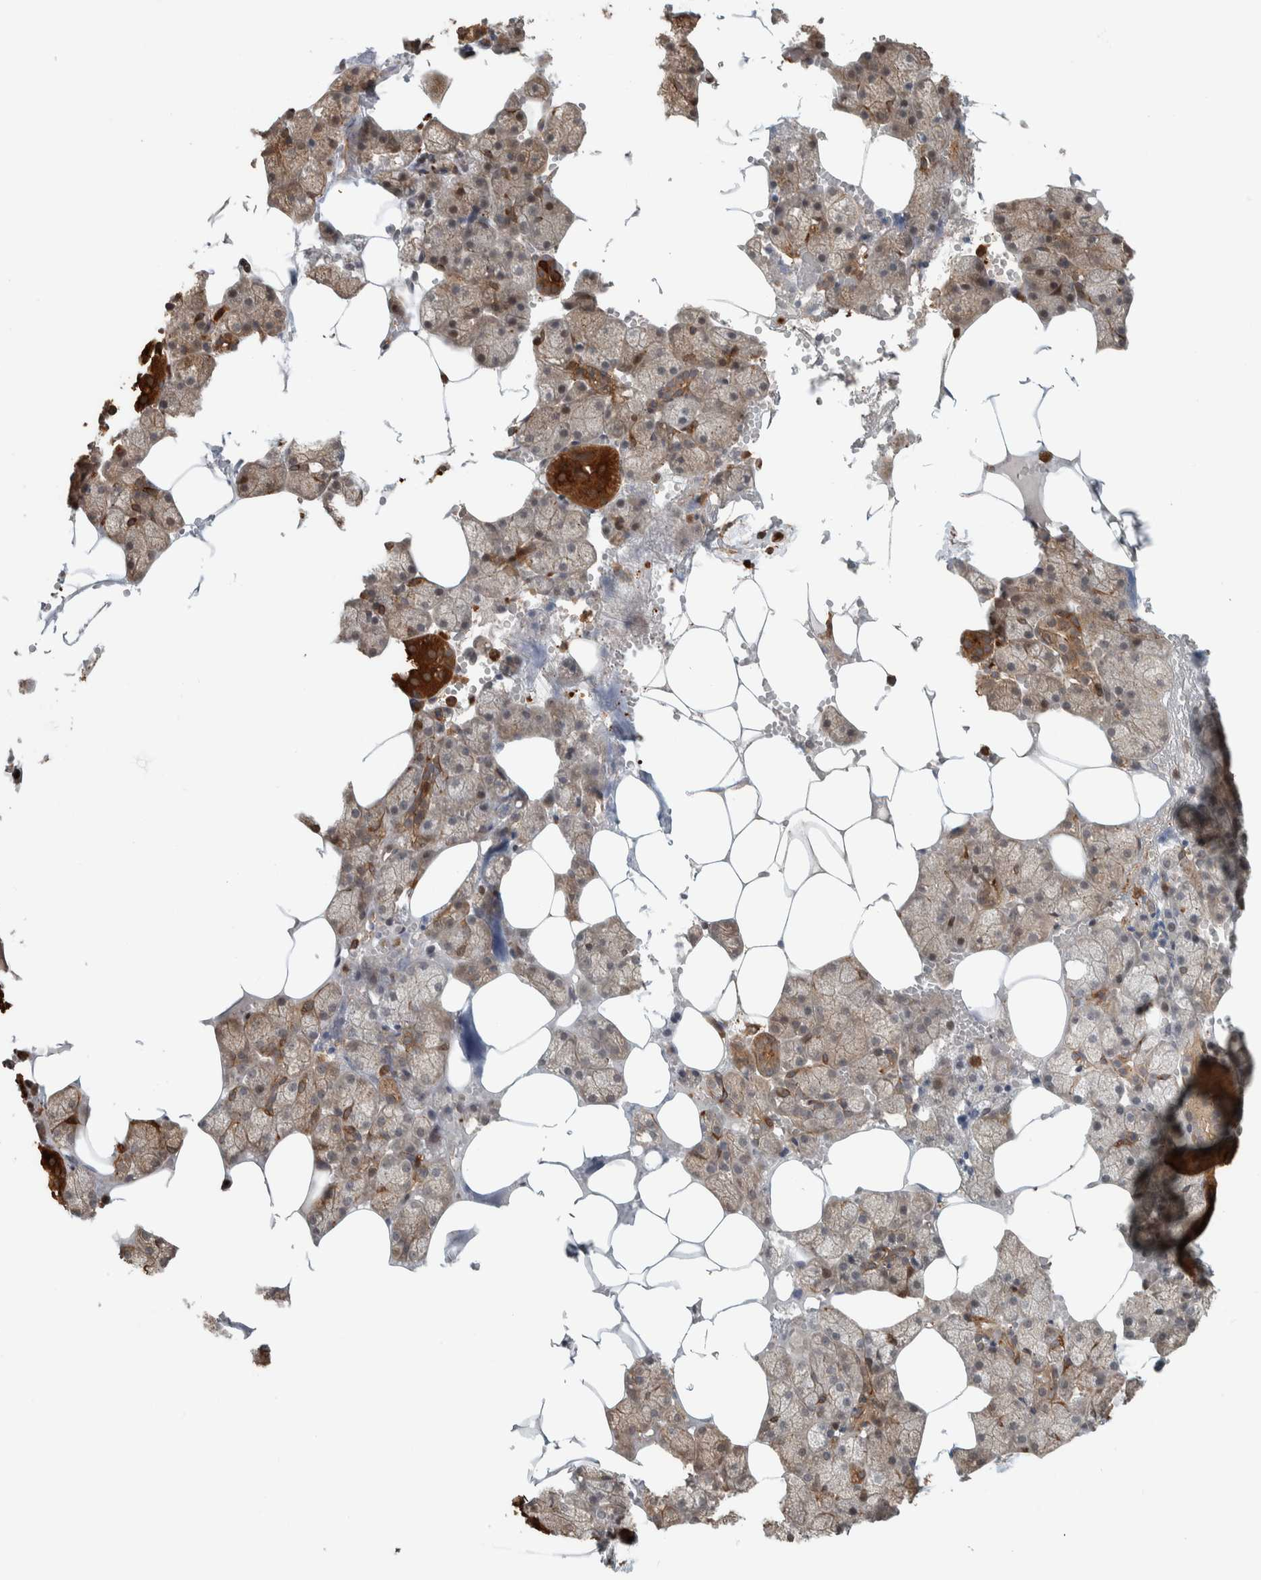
{"staining": {"intensity": "strong", "quantity": "25%-75%", "location": "cytoplasmic/membranous"}, "tissue": "salivary gland", "cell_type": "Glandular cells", "image_type": "normal", "snomed": [{"axis": "morphology", "description": "Normal tissue, NOS"}, {"axis": "topography", "description": "Salivary gland"}], "caption": "This is a photomicrograph of immunohistochemistry staining of normal salivary gland, which shows strong positivity in the cytoplasmic/membranous of glandular cells.", "gene": "CNTROB", "patient": {"sex": "male", "age": 62}}